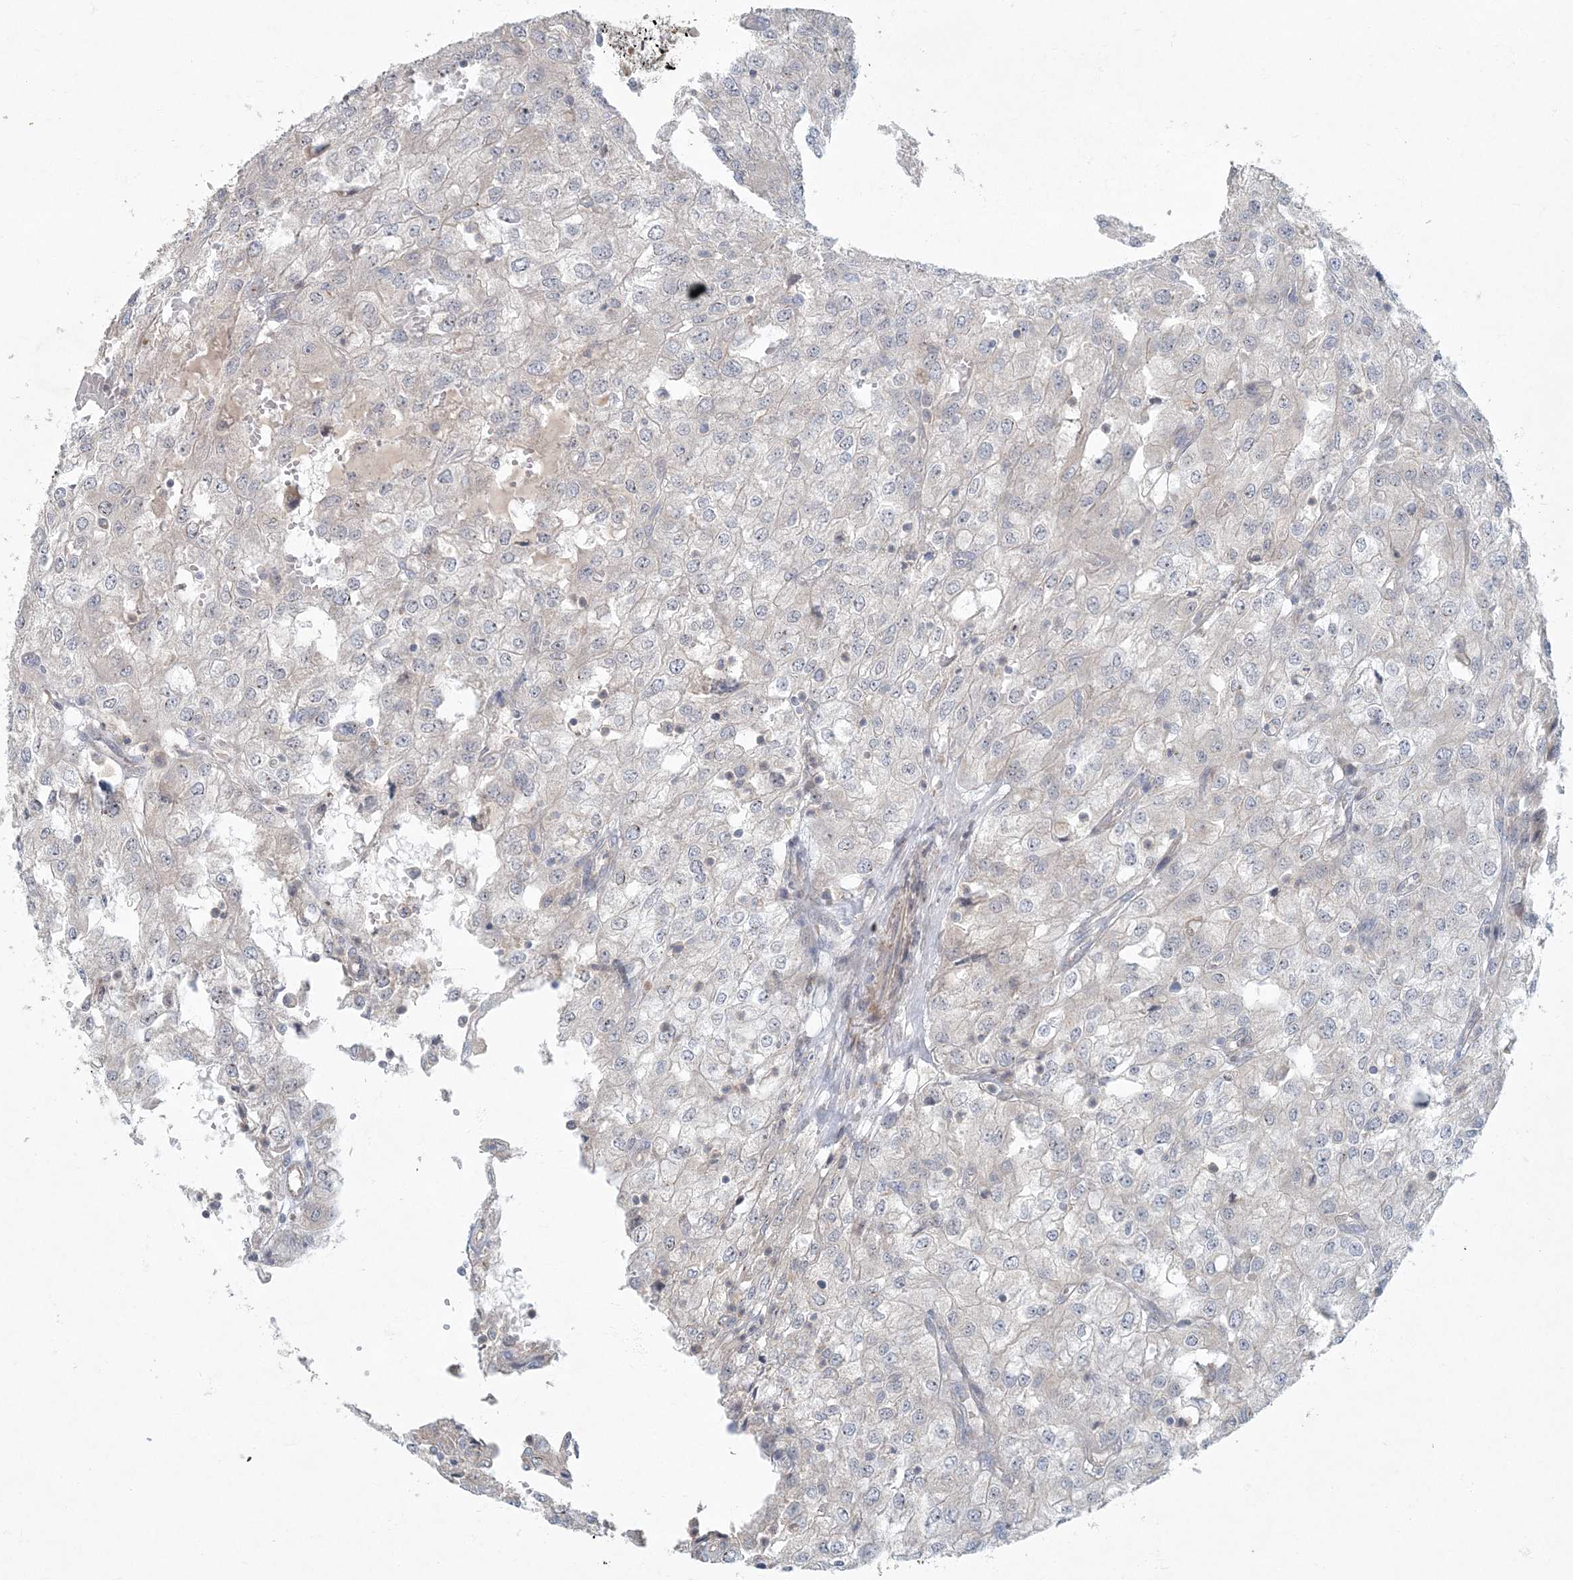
{"staining": {"intensity": "negative", "quantity": "none", "location": "none"}, "tissue": "renal cancer", "cell_type": "Tumor cells", "image_type": "cancer", "snomed": [{"axis": "morphology", "description": "Adenocarcinoma, NOS"}, {"axis": "topography", "description": "Kidney"}], "caption": "Micrograph shows no significant protein staining in tumor cells of adenocarcinoma (renal).", "gene": "ARHGEF38", "patient": {"sex": "female", "age": 54}}